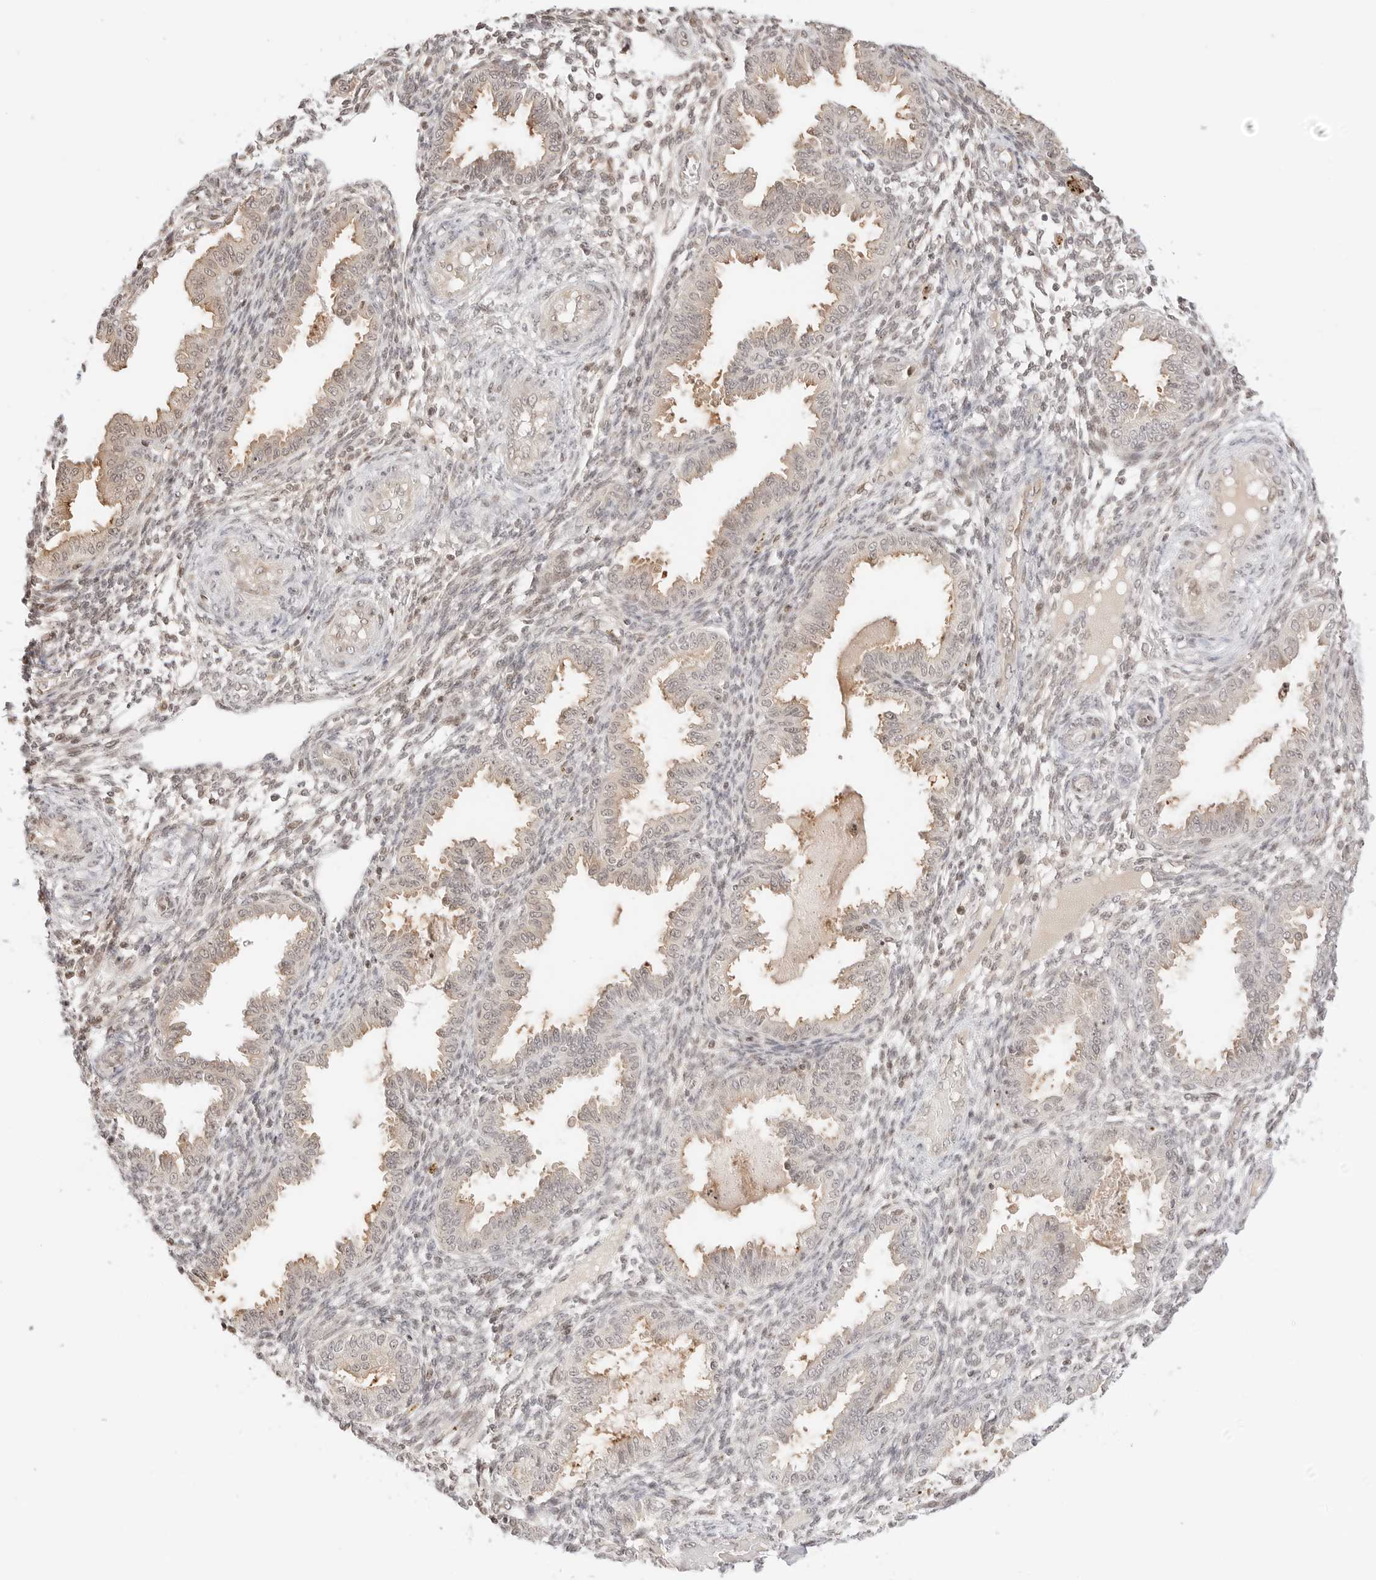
{"staining": {"intensity": "weak", "quantity": "25%-75%", "location": "nuclear"}, "tissue": "endometrium", "cell_type": "Cells in endometrial stroma", "image_type": "normal", "snomed": [{"axis": "morphology", "description": "Normal tissue, NOS"}, {"axis": "topography", "description": "Endometrium"}], "caption": "This histopathology image shows immunohistochemistry (IHC) staining of normal human endometrium, with low weak nuclear staining in approximately 25%-75% of cells in endometrial stroma.", "gene": "RPS6KL1", "patient": {"sex": "female", "age": 33}}